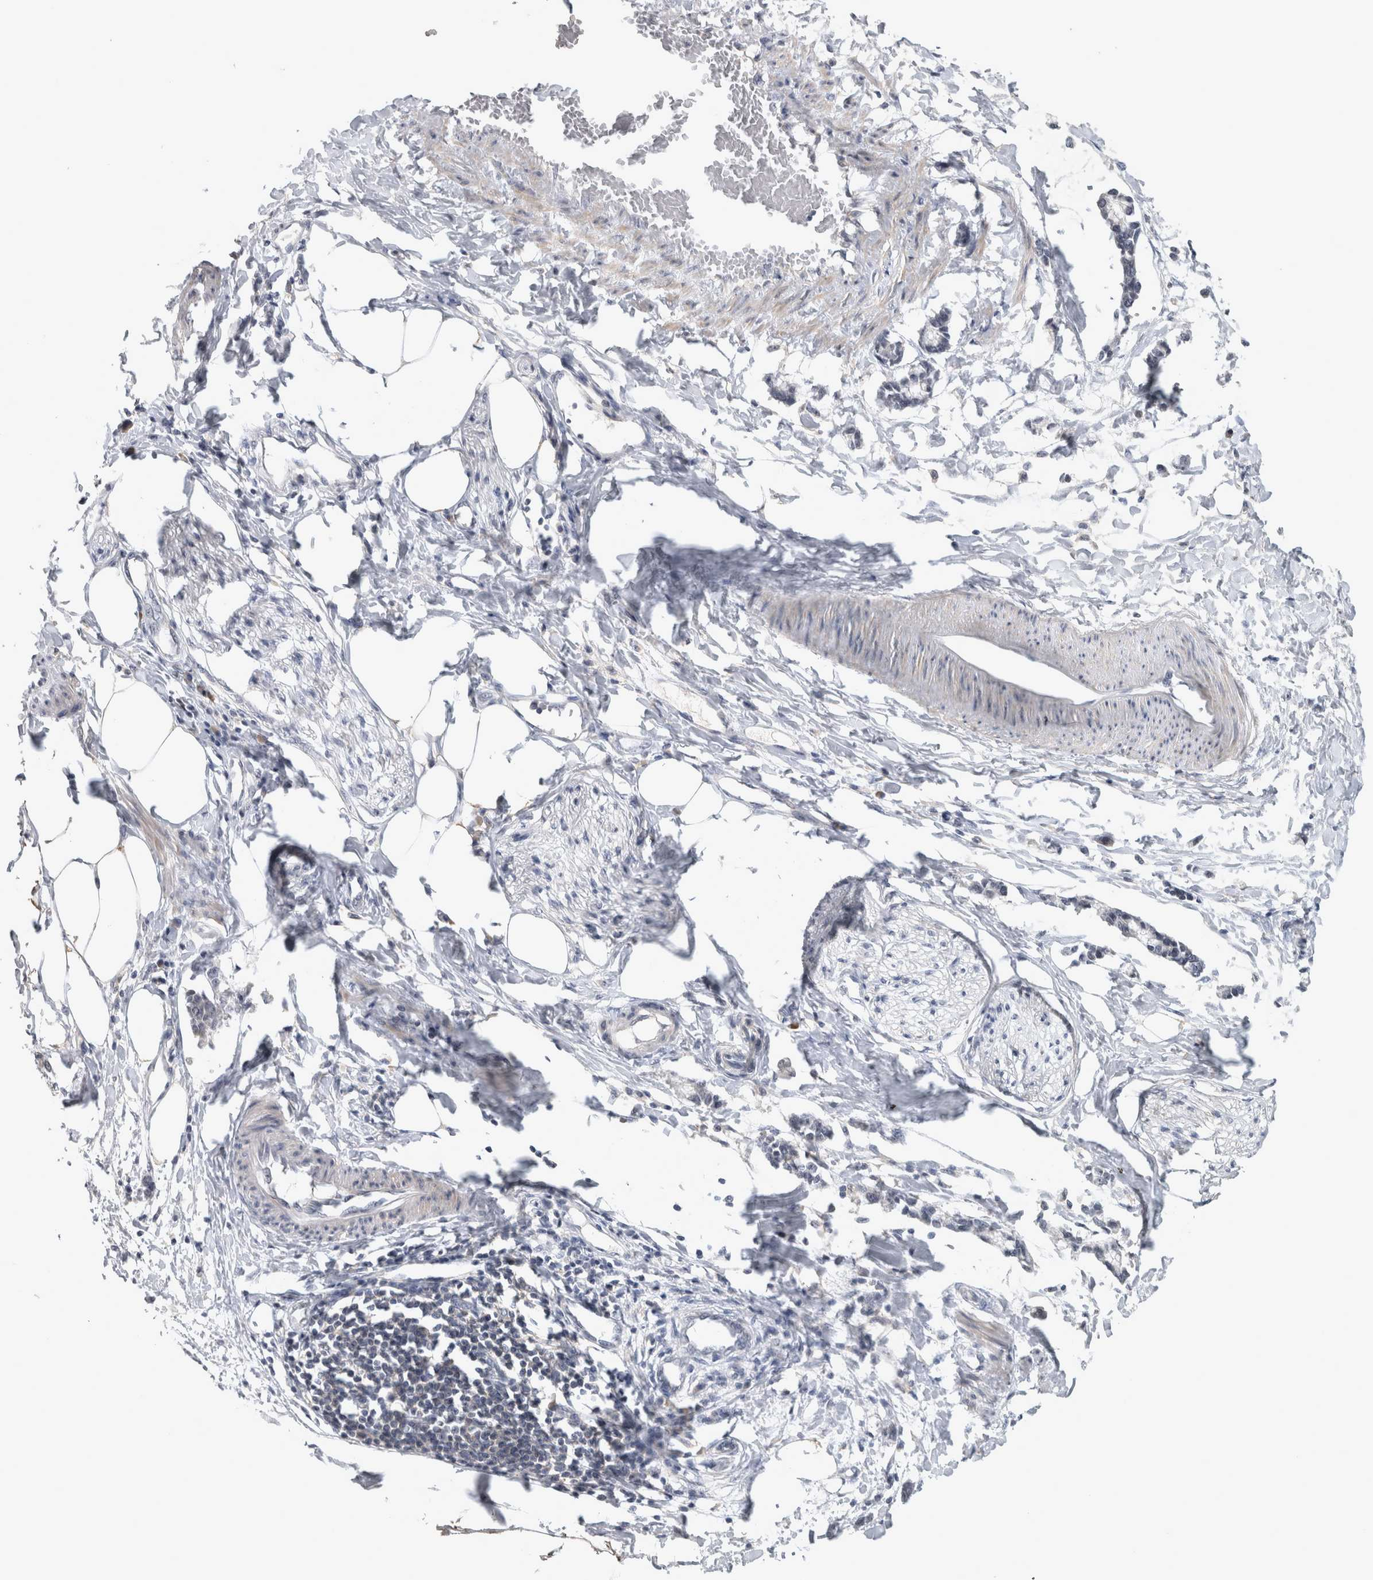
{"staining": {"intensity": "negative", "quantity": "none", "location": "none"}, "tissue": "adipose tissue", "cell_type": "Adipocytes", "image_type": "normal", "snomed": [{"axis": "morphology", "description": "Normal tissue, NOS"}, {"axis": "morphology", "description": "Adenocarcinoma, NOS"}, {"axis": "topography", "description": "Colon"}, {"axis": "topography", "description": "Peripheral nerve tissue"}], "caption": "IHC image of unremarkable human adipose tissue stained for a protein (brown), which exhibits no positivity in adipocytes.", "gene": "RBM28", "patient": {"sex": "male", "age": 14}}